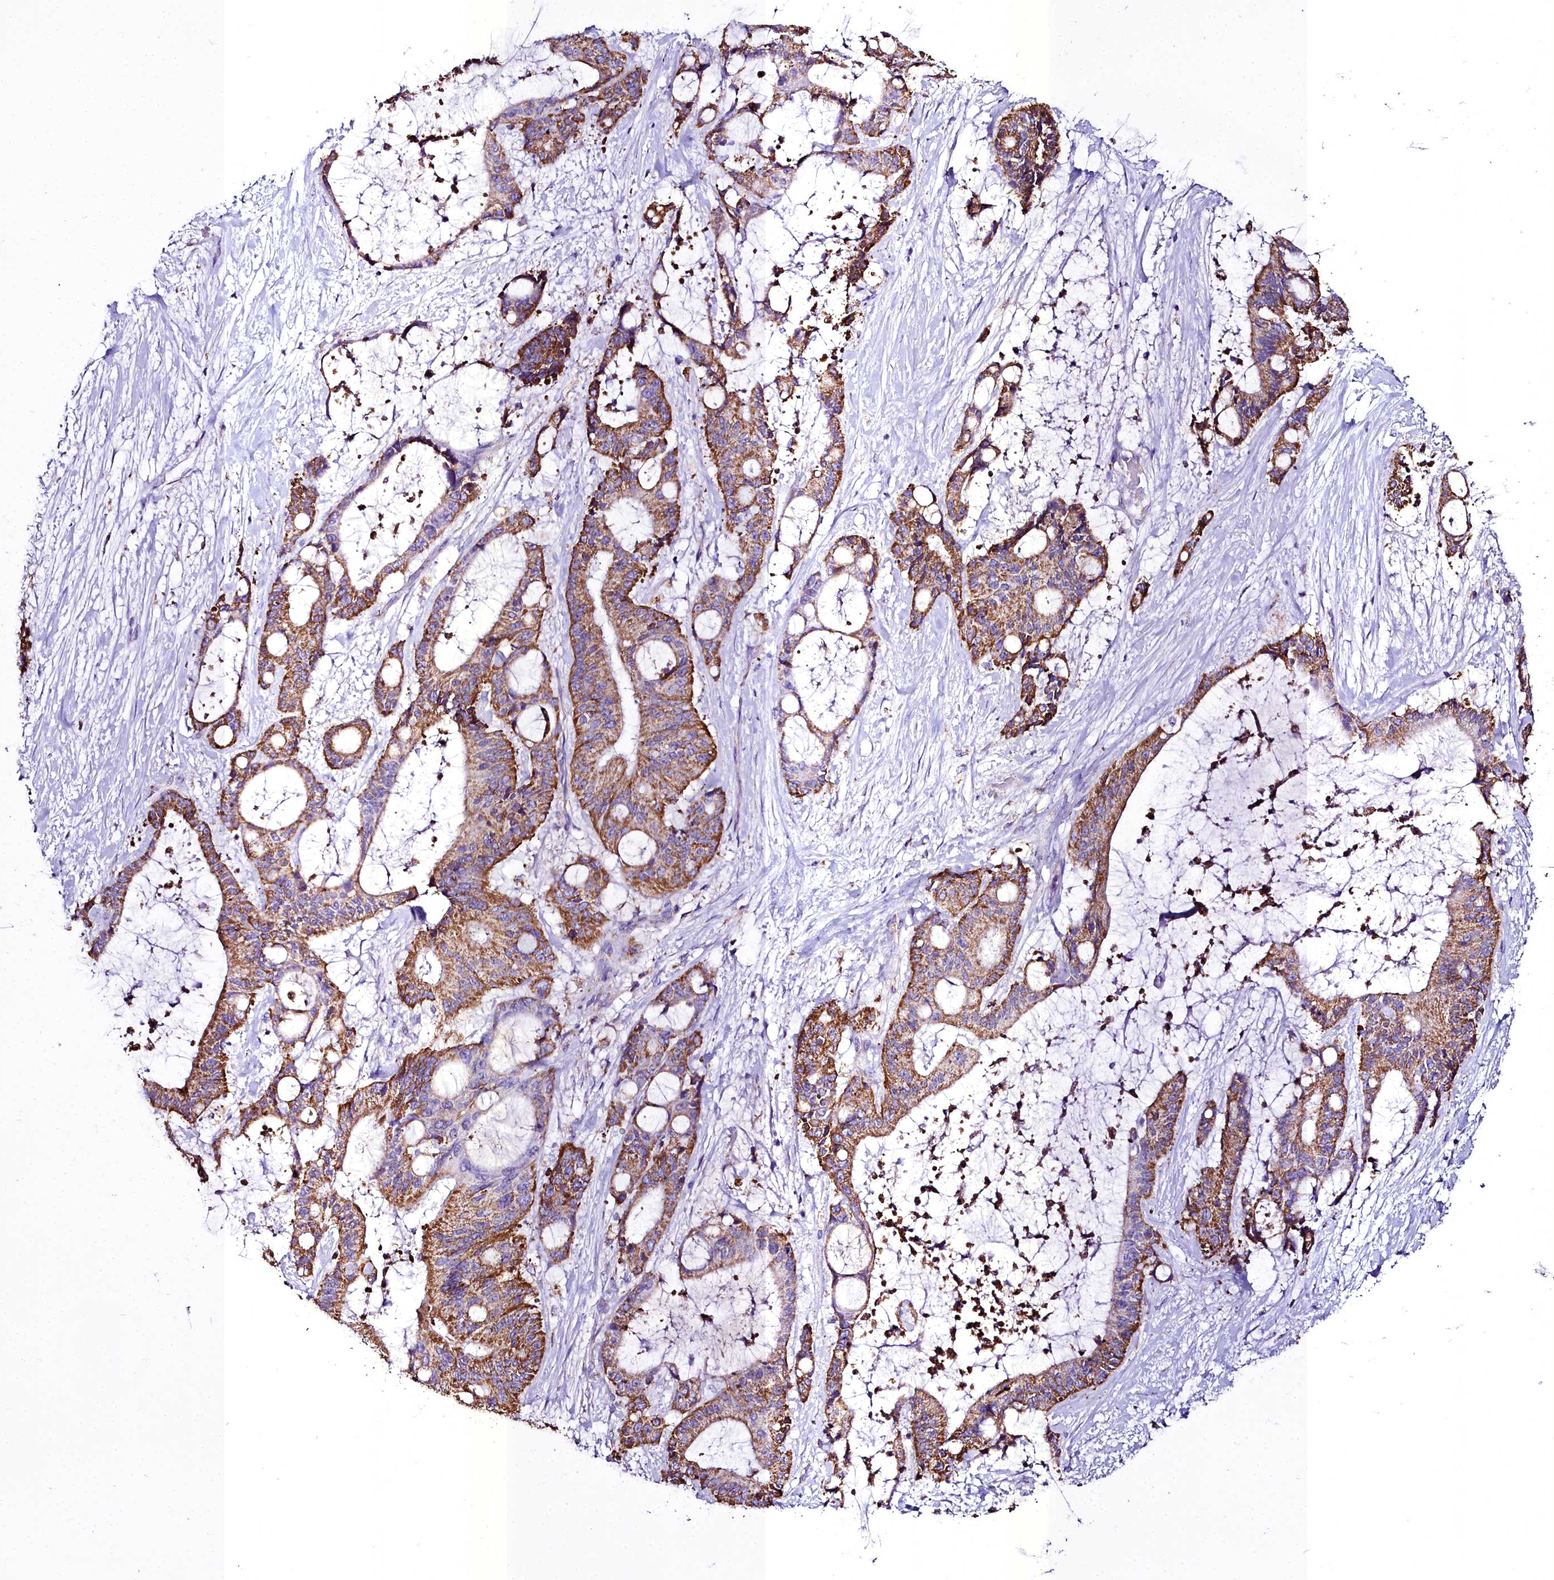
{"staining": {"intensity": "moderate", "quantity": ">75%", "location": "cytoplasmic/membranous"}, "tissue": "liver cancer", "cell_type": "Tumor cells", "image_type": "cancer", "snomed": [{"axis": "morphology", "description": "Normal tissue, NOS"}, {"axis": "morphology", "description": "Cholangiocarcinoma"}, {"axis": "topography", "description": "Liver"}, {"axis": "topography", "description": "Peripheral nerve tissue"}], "caption": "This histopathology image shows immunohistochemistry staining of human liver cholangiocarcinoma, with medium moderate cytoplasmic/membranous positivity in approximately >75% of tumor cells.", "gene": "WDFY3", "patient": {"sex": "female", "age": 73}}